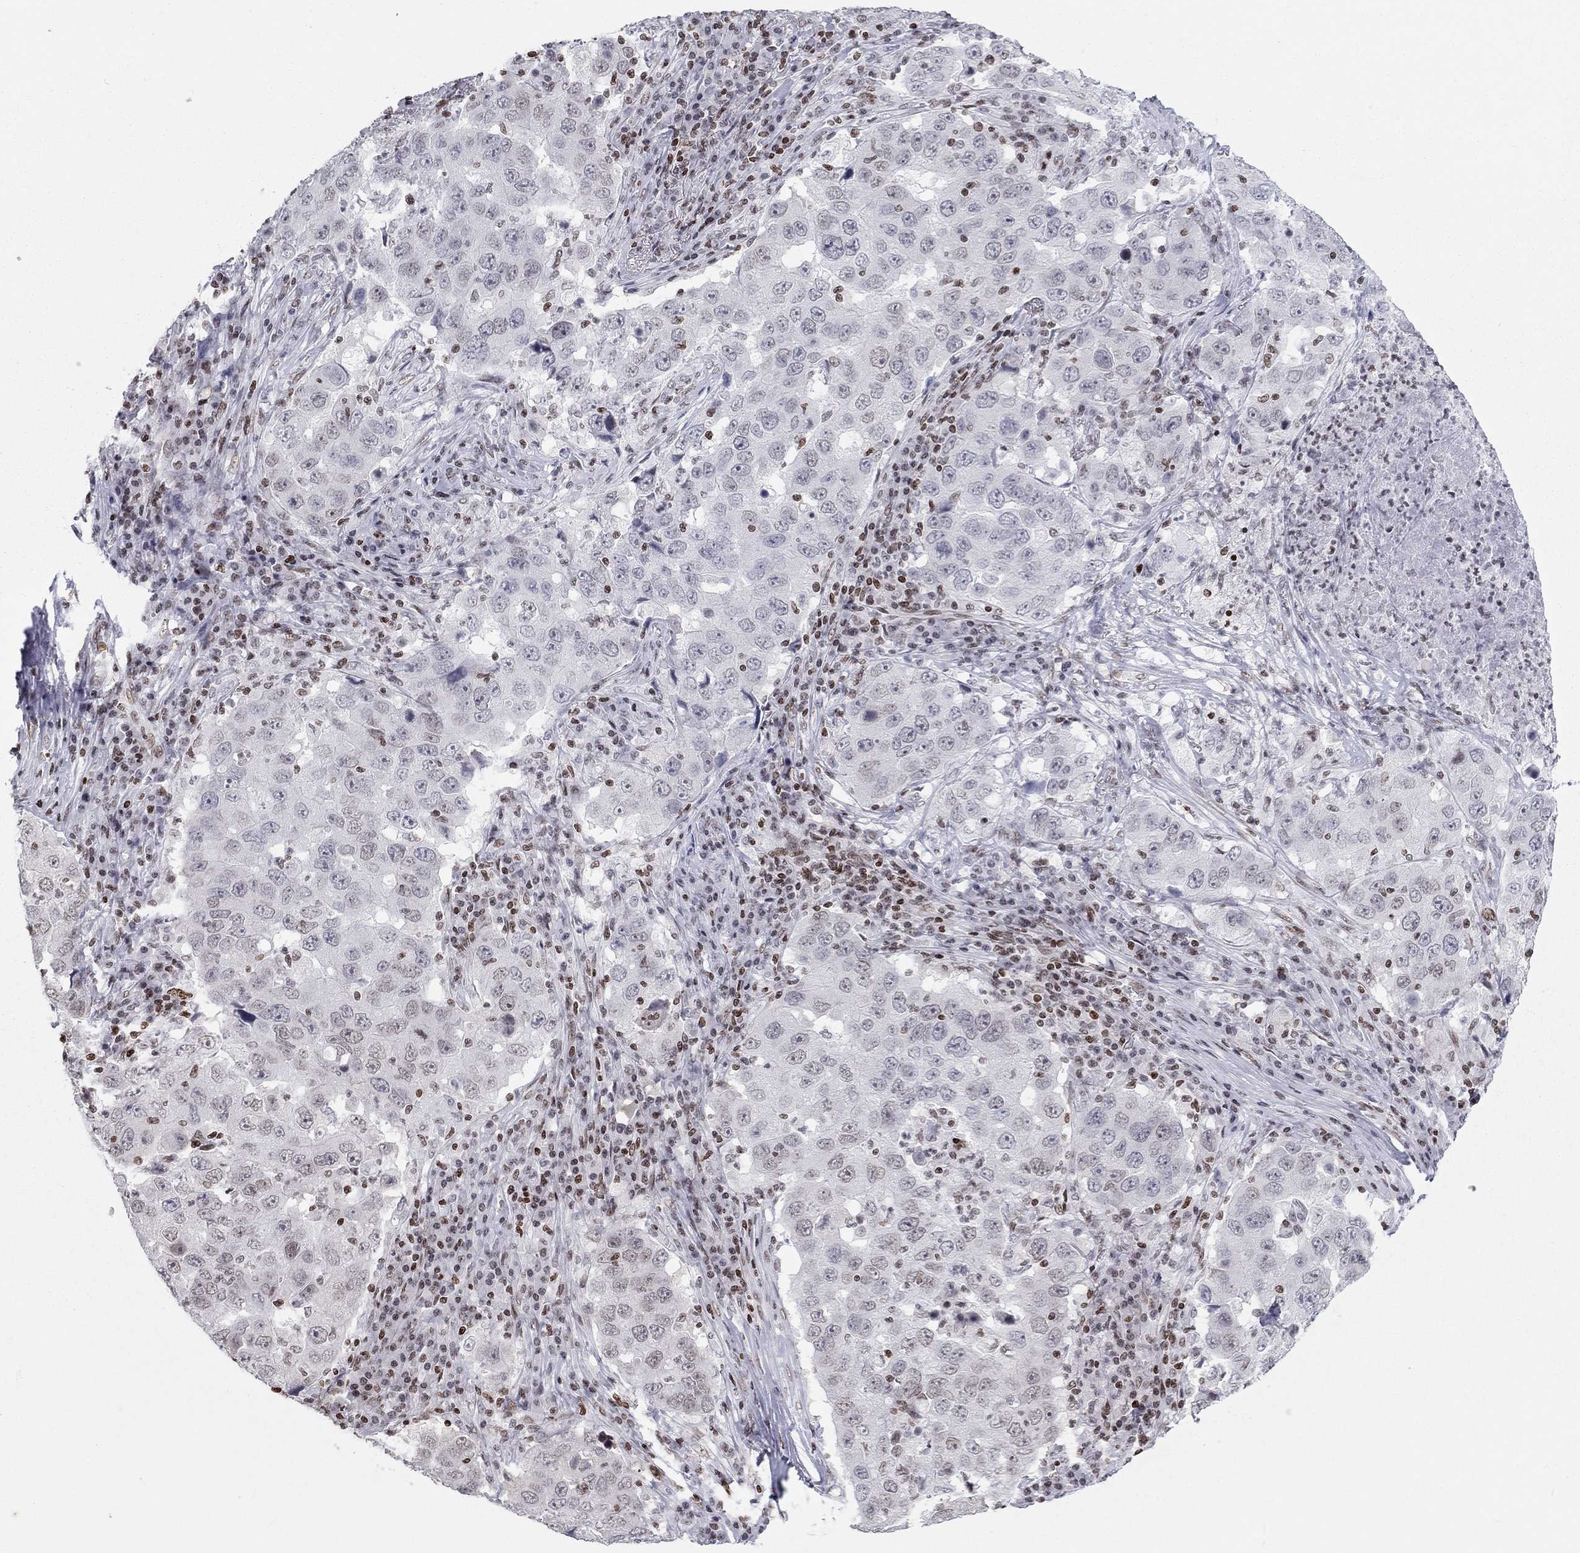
{"staining": {"intensity": "negative", "quantity": "none", "location": "none"}, "tissue": "lung cancer", "cell_type": "Tumor cells", "image_type": "cancer", "snomed": [{"axis": "morphology", "description": "Adenocarcinoma, NOS"}, {"axis": "topography", "description": "Lung"}], "caption": "Immunohistochemistry photomicrograph of neoplastic tissue: lung adenocarcinoma stained with DAB (3,3'-diaminobenzidine) displays no significant protein staining in tumor cells. The staining is performed using DAB brown chromogen with nuclei counter-stained in using hematoxylin.", "gene": "H2AX", "patient": {"sex": "male", "age": 73}}